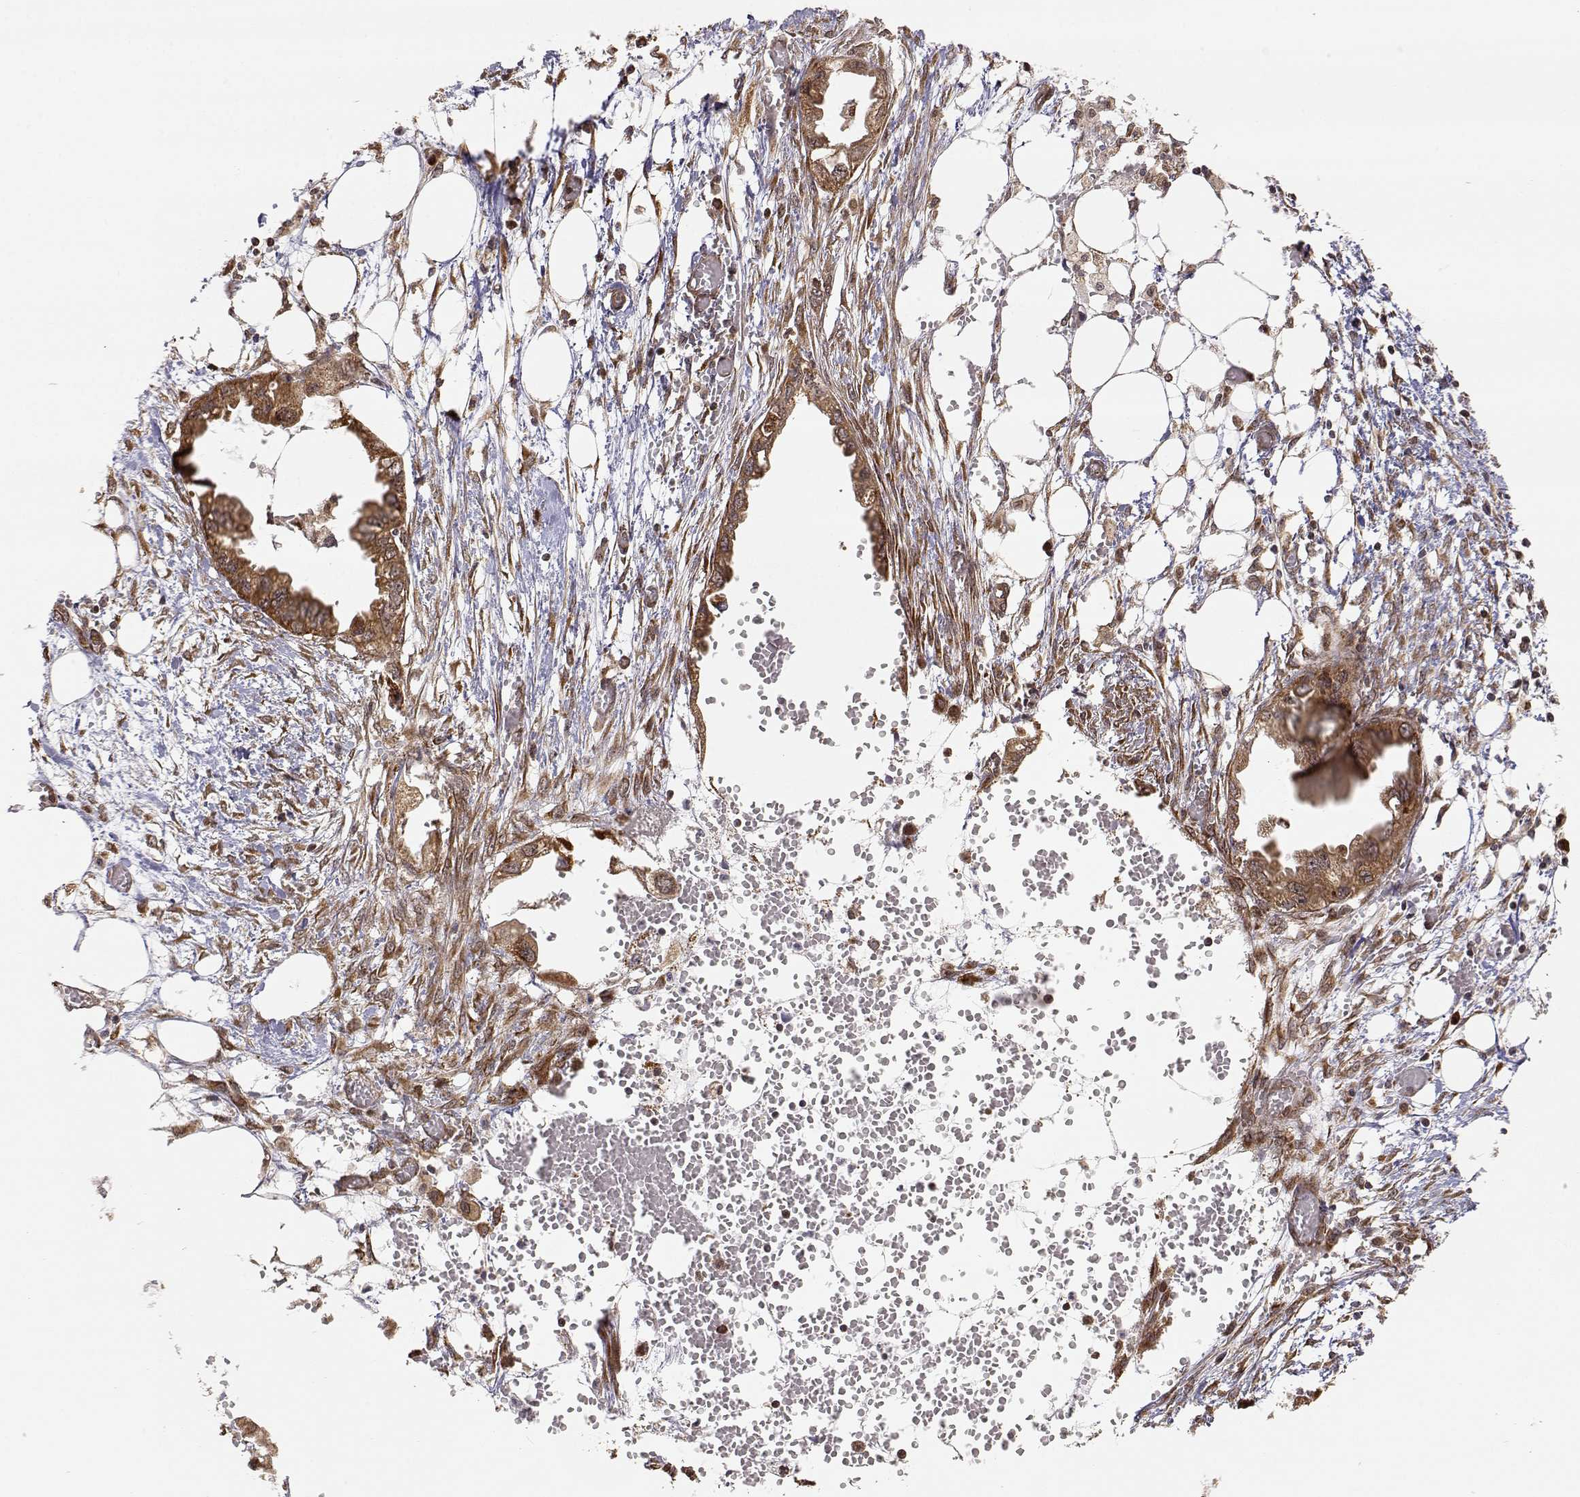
{"staining": {"intensity": "strong", "quantity": ">75%", "location": "cytoplasmic/membranous"}, "tissue": "endometrial cancer", "cell_type": "Tumor cells", "image_type": "cancer", "snomed": [{"axis": "morphology", "description": "Adenocarcinoma, NOS"}, {"axis": "morphology", "description": "Adenocarcinoma, metastatic, NOS"}, {"axis": "topography", "description": "Adipose tissue"}, {"axis": "topography", "description": "Endometrium"}], "caption": "Endometrial cancer stained with immunohistochemistry shows strong cytoplasmic/membranous expression in approximately >75% of tumor cells.", "gene": "BRCA1", "patient": {"sex": "female", "age": 67}}